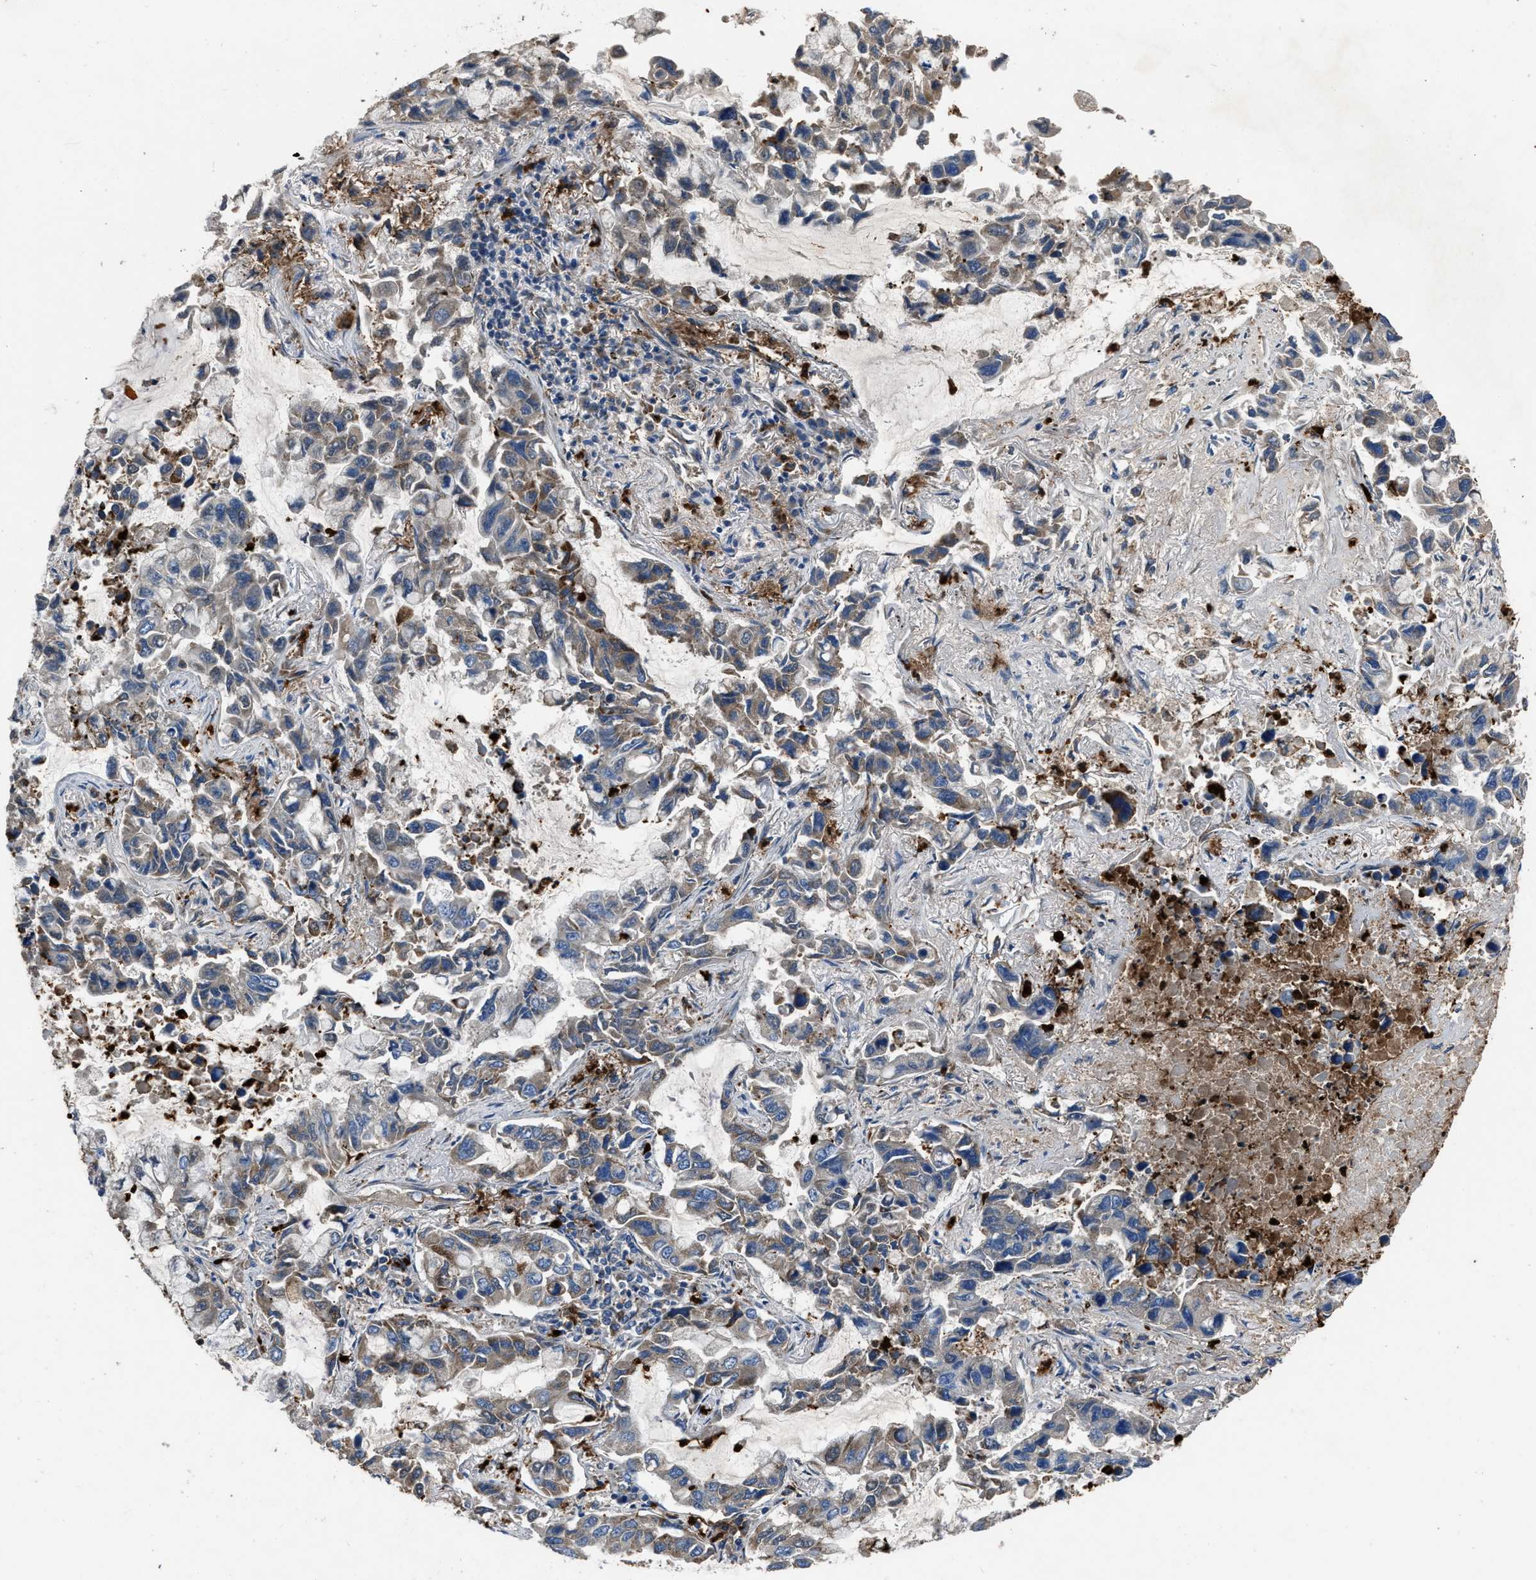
{"staining": {"intensity": "weak", "quantity": "<25%", "location": "cytoplasmic/membranous"}, "tissue": "lung cancer", "cell_type": "Tumor cells", "image_type": "cancer", "snomed": [{"axis": "morphology", "description": "Adenocarcinoma, NOS"}, {"axis": "topography", "description": "Lung"}], "caption": "DAB immunohistochemical staining of lung adenocarcinoma demonstrates no significant expression in tumor cells.", "gene": "ANGPT1", "patient": {"sex": "male", "age": 64}}